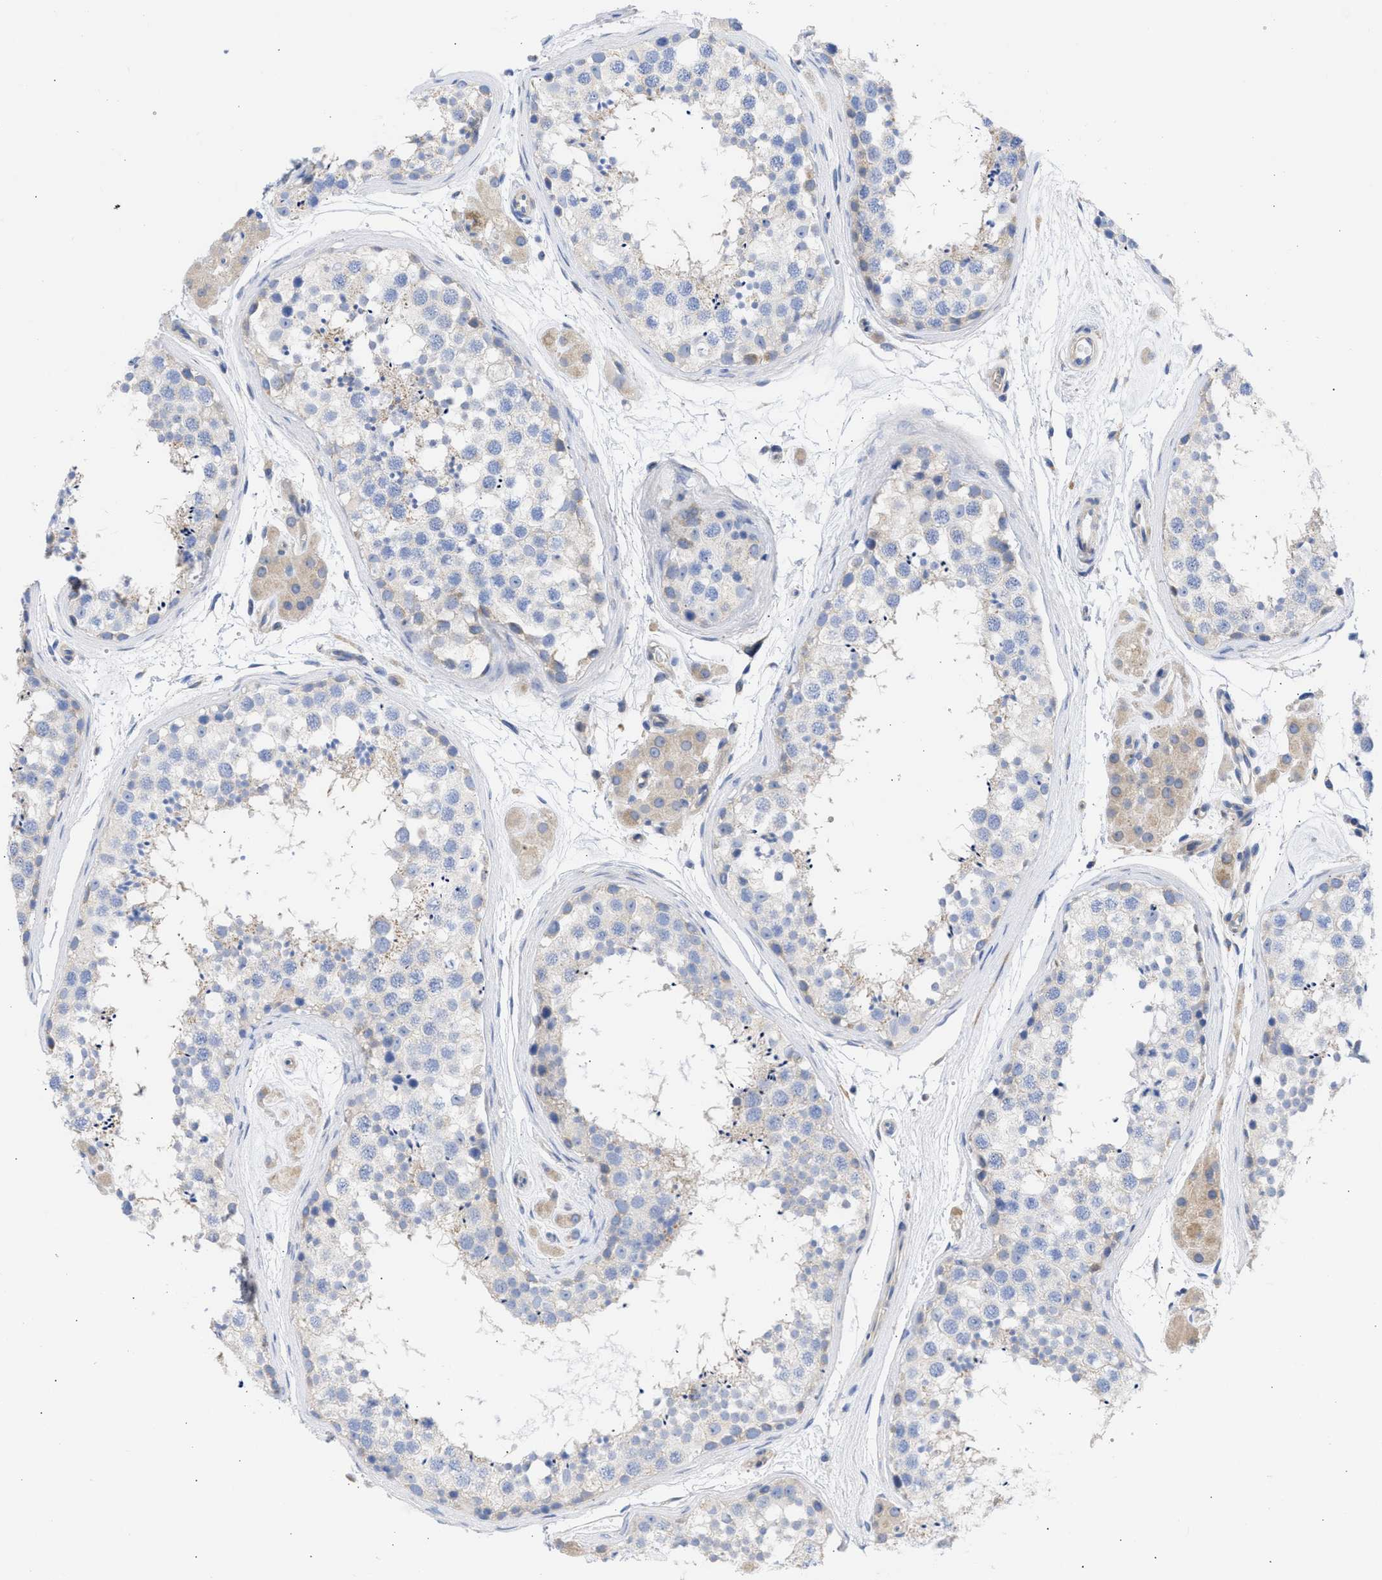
{"staining": {"intensity": "negative", "quantity": "none", "location": "none"}, "tissue": "testis", "cell_type": "Cells in seminiferous ducts", "image_type": "normal", "snomed": [{"axis": "morphology", "description": "Normal tissue, NOS"}, {"axis": "topography", "description": "Testis"}], "caption": "IHC micrograph of normal testis: testis stained with DAB demonstrates no significant protein staining in cells in seminiferous ducts.", "gene": "BTG3", "patient": {"sex": "male", "age": 56}}